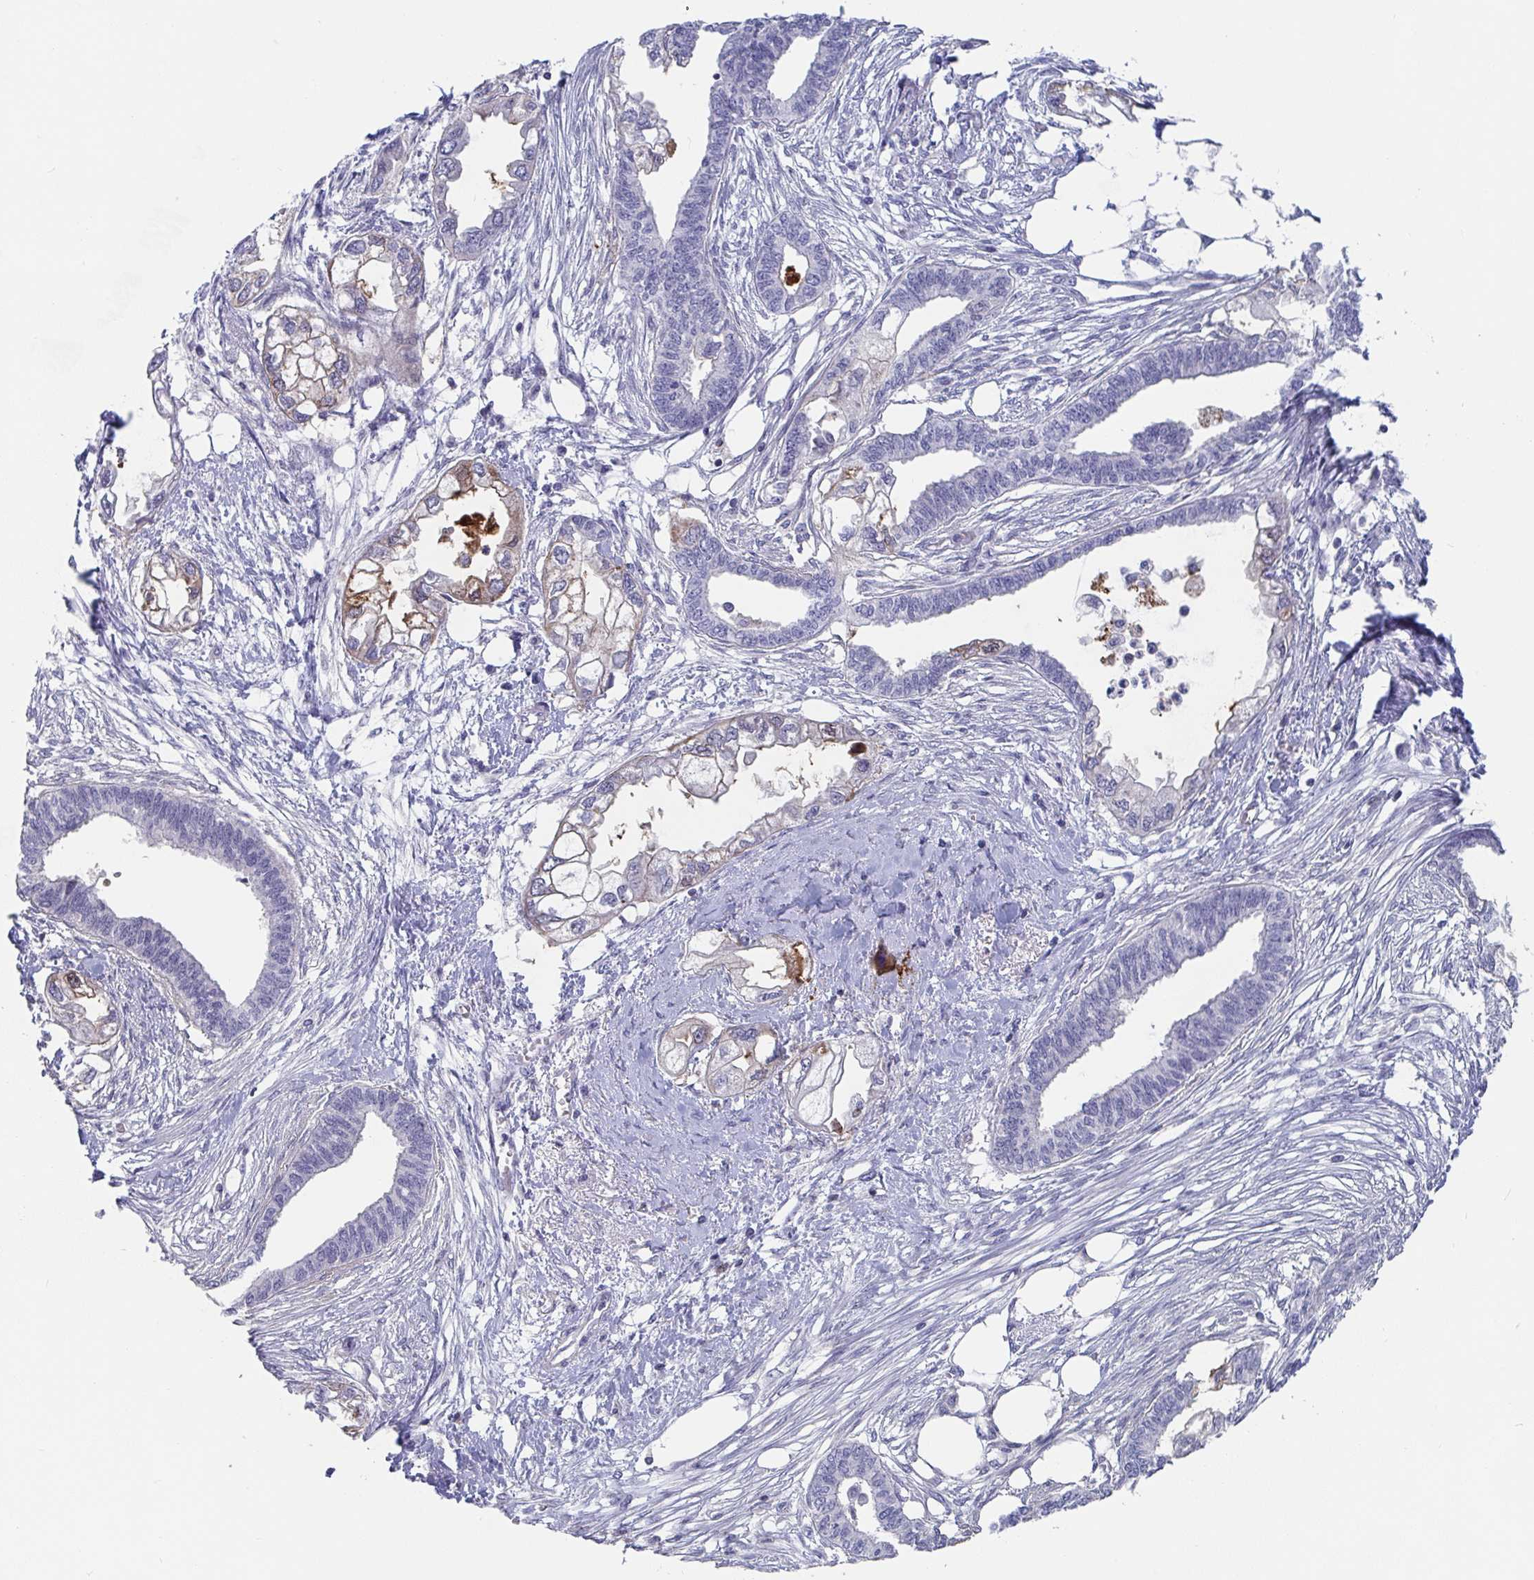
{"staining": {"intensity": "weak", "quantity": "<25%", "location": "cytoplasmic/membranous"}, "tissue": "endometrial cancer", "cell_type": "Tumor cells", "image_type": "cancer", "snomed": [{"axis": "morphology", "description": "Adenocarcinoma, NOS"}, {"axis": "morphology", "description": "Adenocarcinoma, metastatic, NOS"}, {"axis": "topography", "description": "Adipose tissue"}, {"axis": "topography", "description": "Endometrium"}], "caption": "Micrograph shows no significant protein staining in tumor cells of adenocarcinoma (endometrial).", "gene": "FAM156B", "patient": {"sex": "female", "age": 67}}